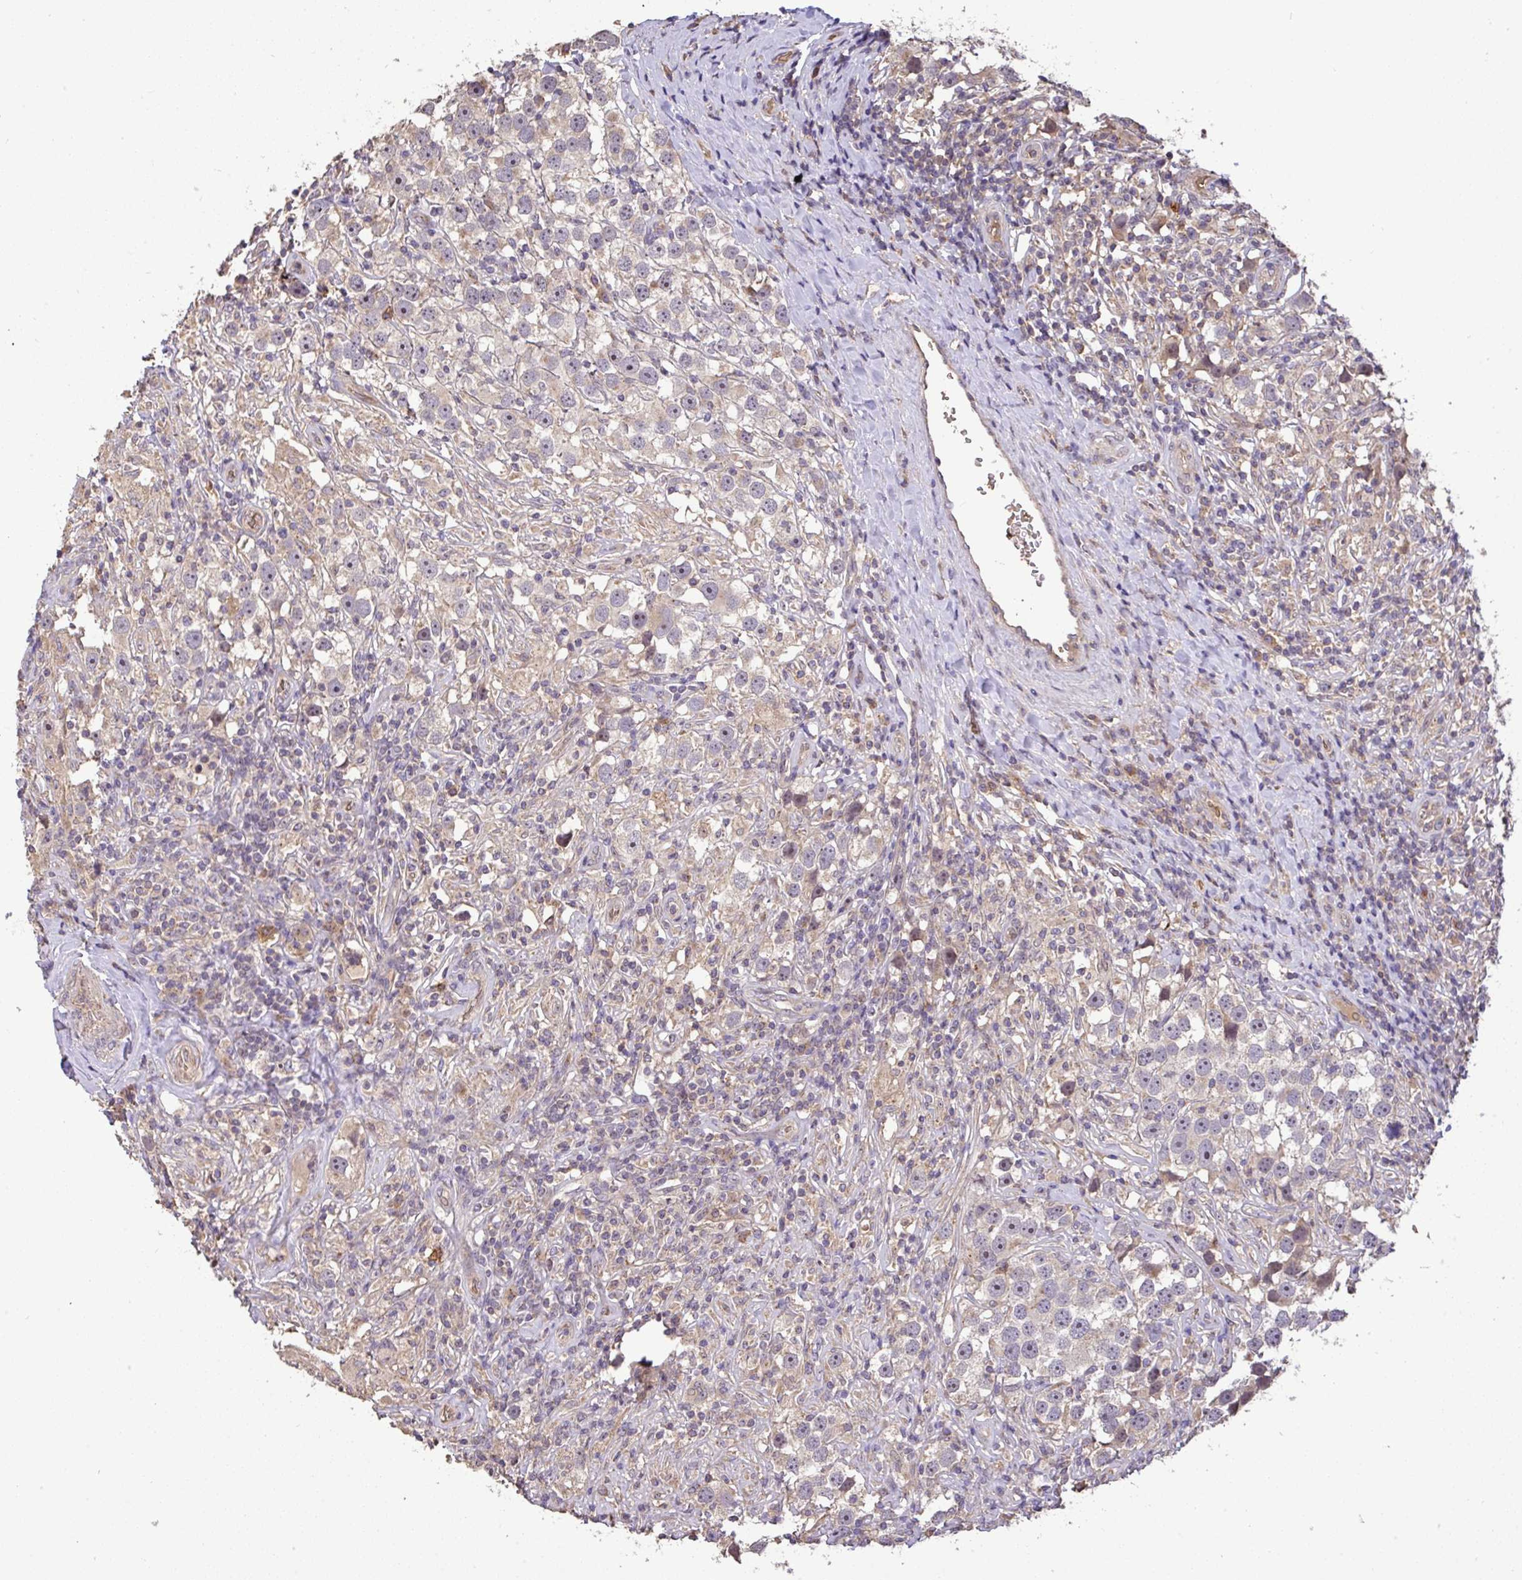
{"staining": {"intensity": "weak", "quantity": "<25%", "location": "cytoplasmic/membranous"}, "tissue": "testis cancer", "cell_type": "Tumor cells", "image_type": "cancer", "snomed": [{"axis": "morphology", "description": "Seminoma, NOS"}, {"axis": "topography", "description": "Testis"}], "caption": "The photomicrograph shows no significant staining in tumor cells of seminoma (testis).", "gene": "C1QTNF9B", "patient": {"sex": "male", "age": 49}}